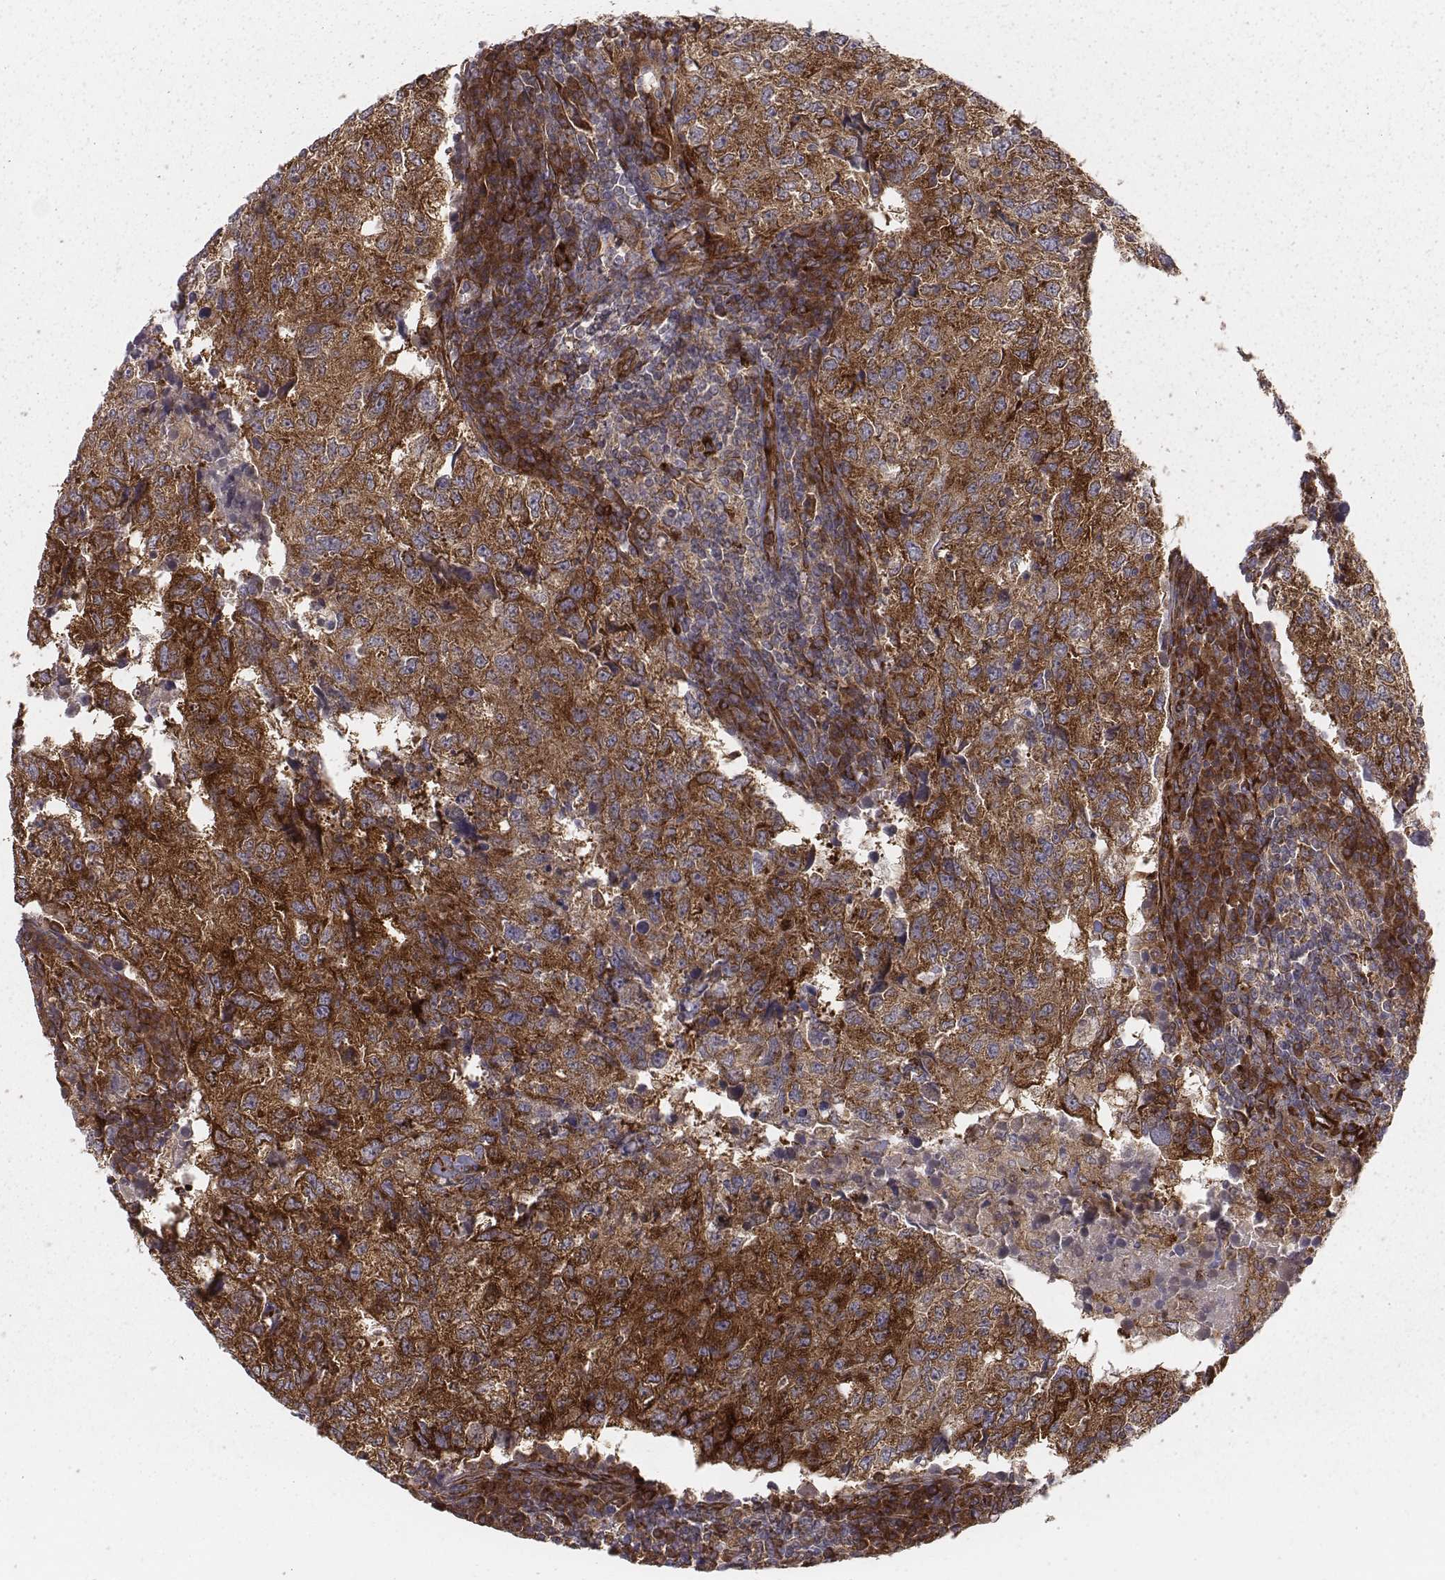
{"staining": {"intensity": "strong", "quantity": ">75%", "location": "cytoplasmic/membranous"}, "tissue": "breast cancer", "cell_type": "Tumor cells", "image_type": "cancer", "snomed": [{"axis": "morphology", "description": "Duct carcinoma"}, {"axis": "topography", "description": "Breast"}], "caption": "Breast infiltrating ductal carcinoma was stained to show a protein in brown. There is high levels of strong cytoplasmic/membranous staining in about >75% of tumor cells. (DAB (3,3'-diaminobenzidine) IHC with brightfield microscopy, high magnification).", "gene": "TXLNA", "patient": {"sex": "female", "age": 30}}